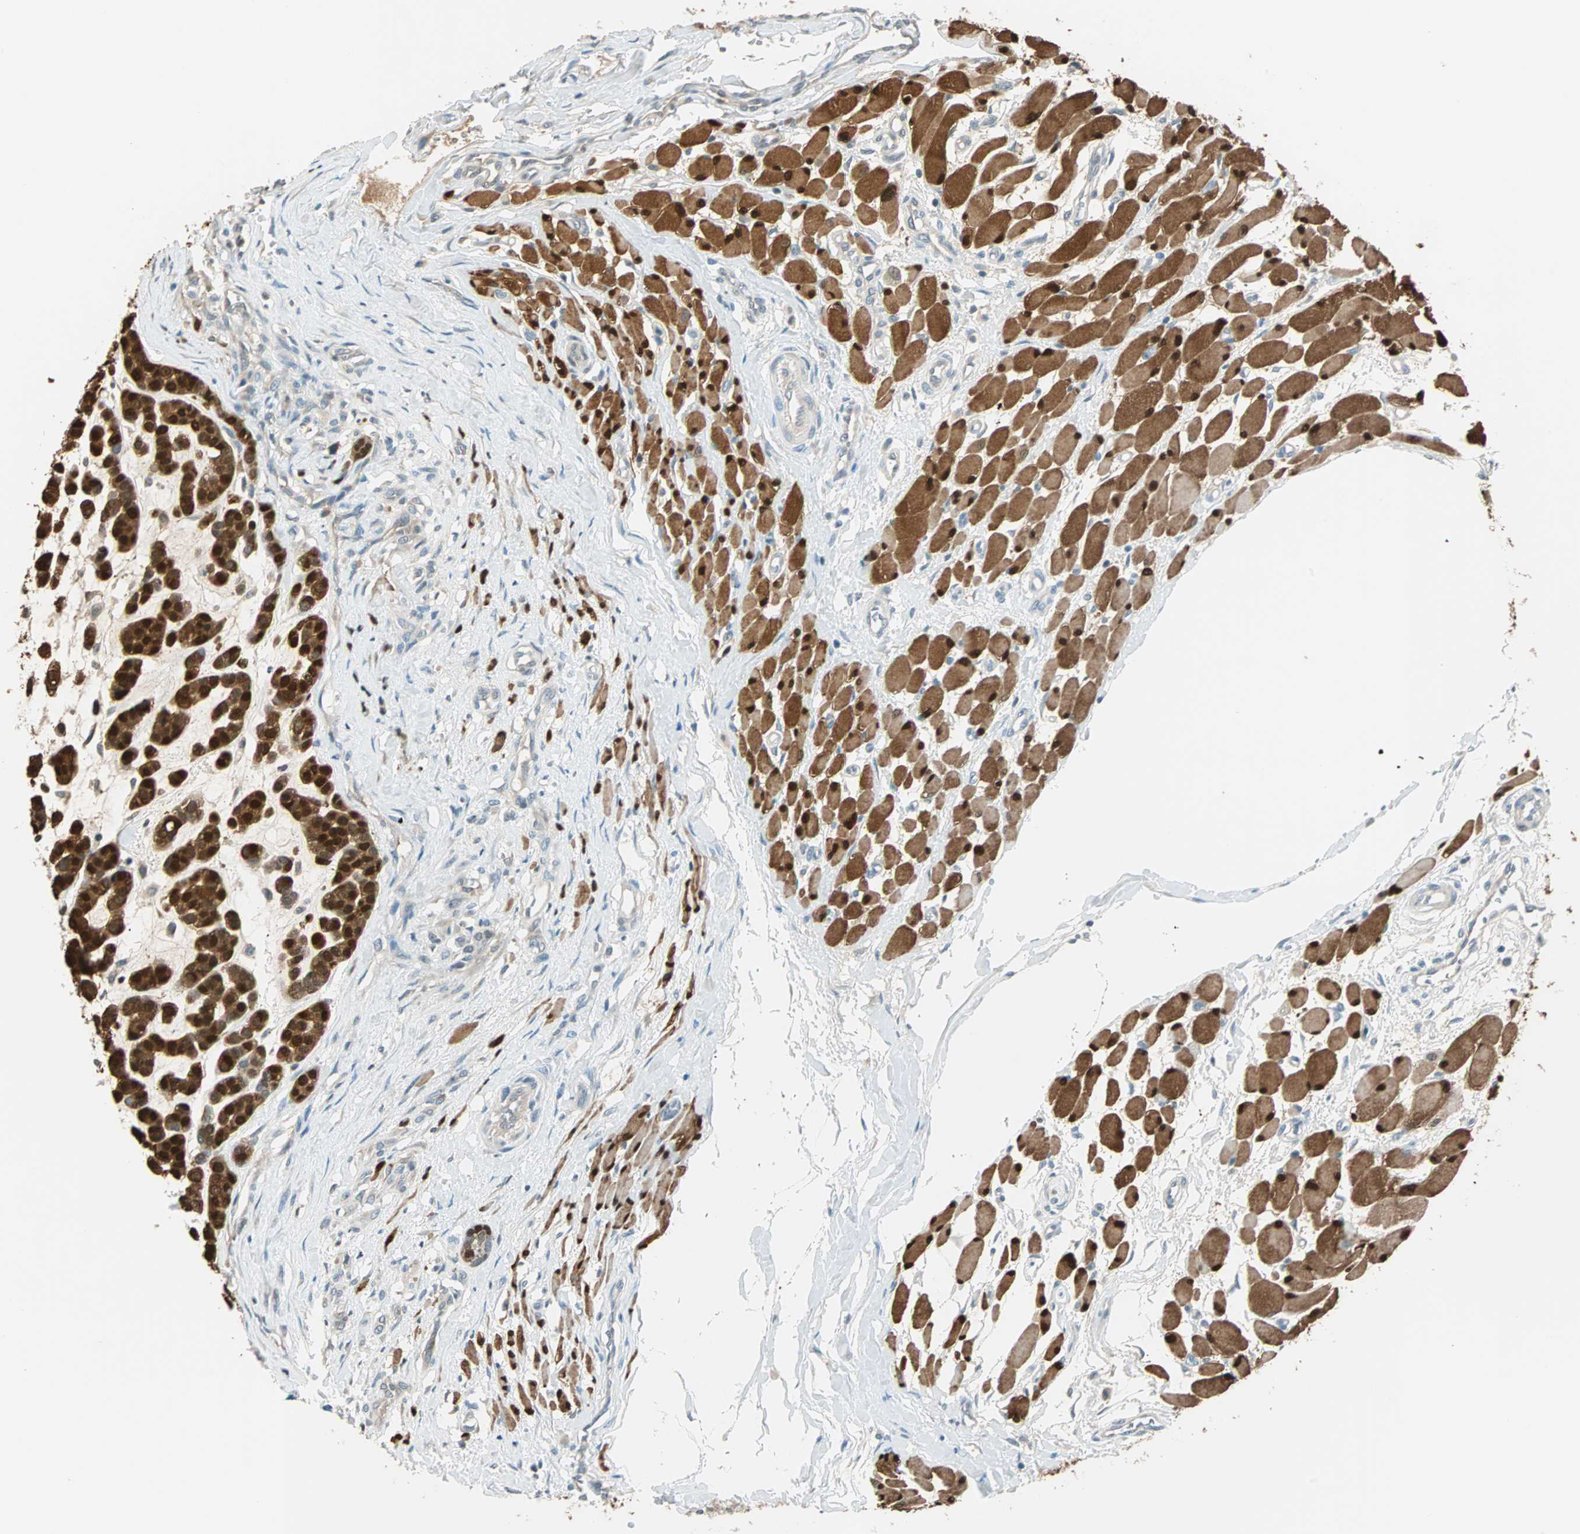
{"staining": {"intensity": "strong", "quantity": ">75%", "location": "cytoplasmic/membranous,nuclear"}, "tissue": "head and neck cancer", "cell_type": "Tumor cells", "image_type": "cancer", "snomed": [{"axis": "morphology", "description": "Adenocarcinoma, NOS"}, {"axis": "morphology", "description": "Adenoma, NOS"}, {"axis": "topography", "description": "Head-Neck"}], "caption": "Brown immunohistochemical staining in head and neck cancer (adenocarcinoma) displays strong cytoplasmic/membranous and nuclear staining in about >75% of tumor cells.", "gene": "S100A1", "patient": {"sex": "female", "age": 55}}